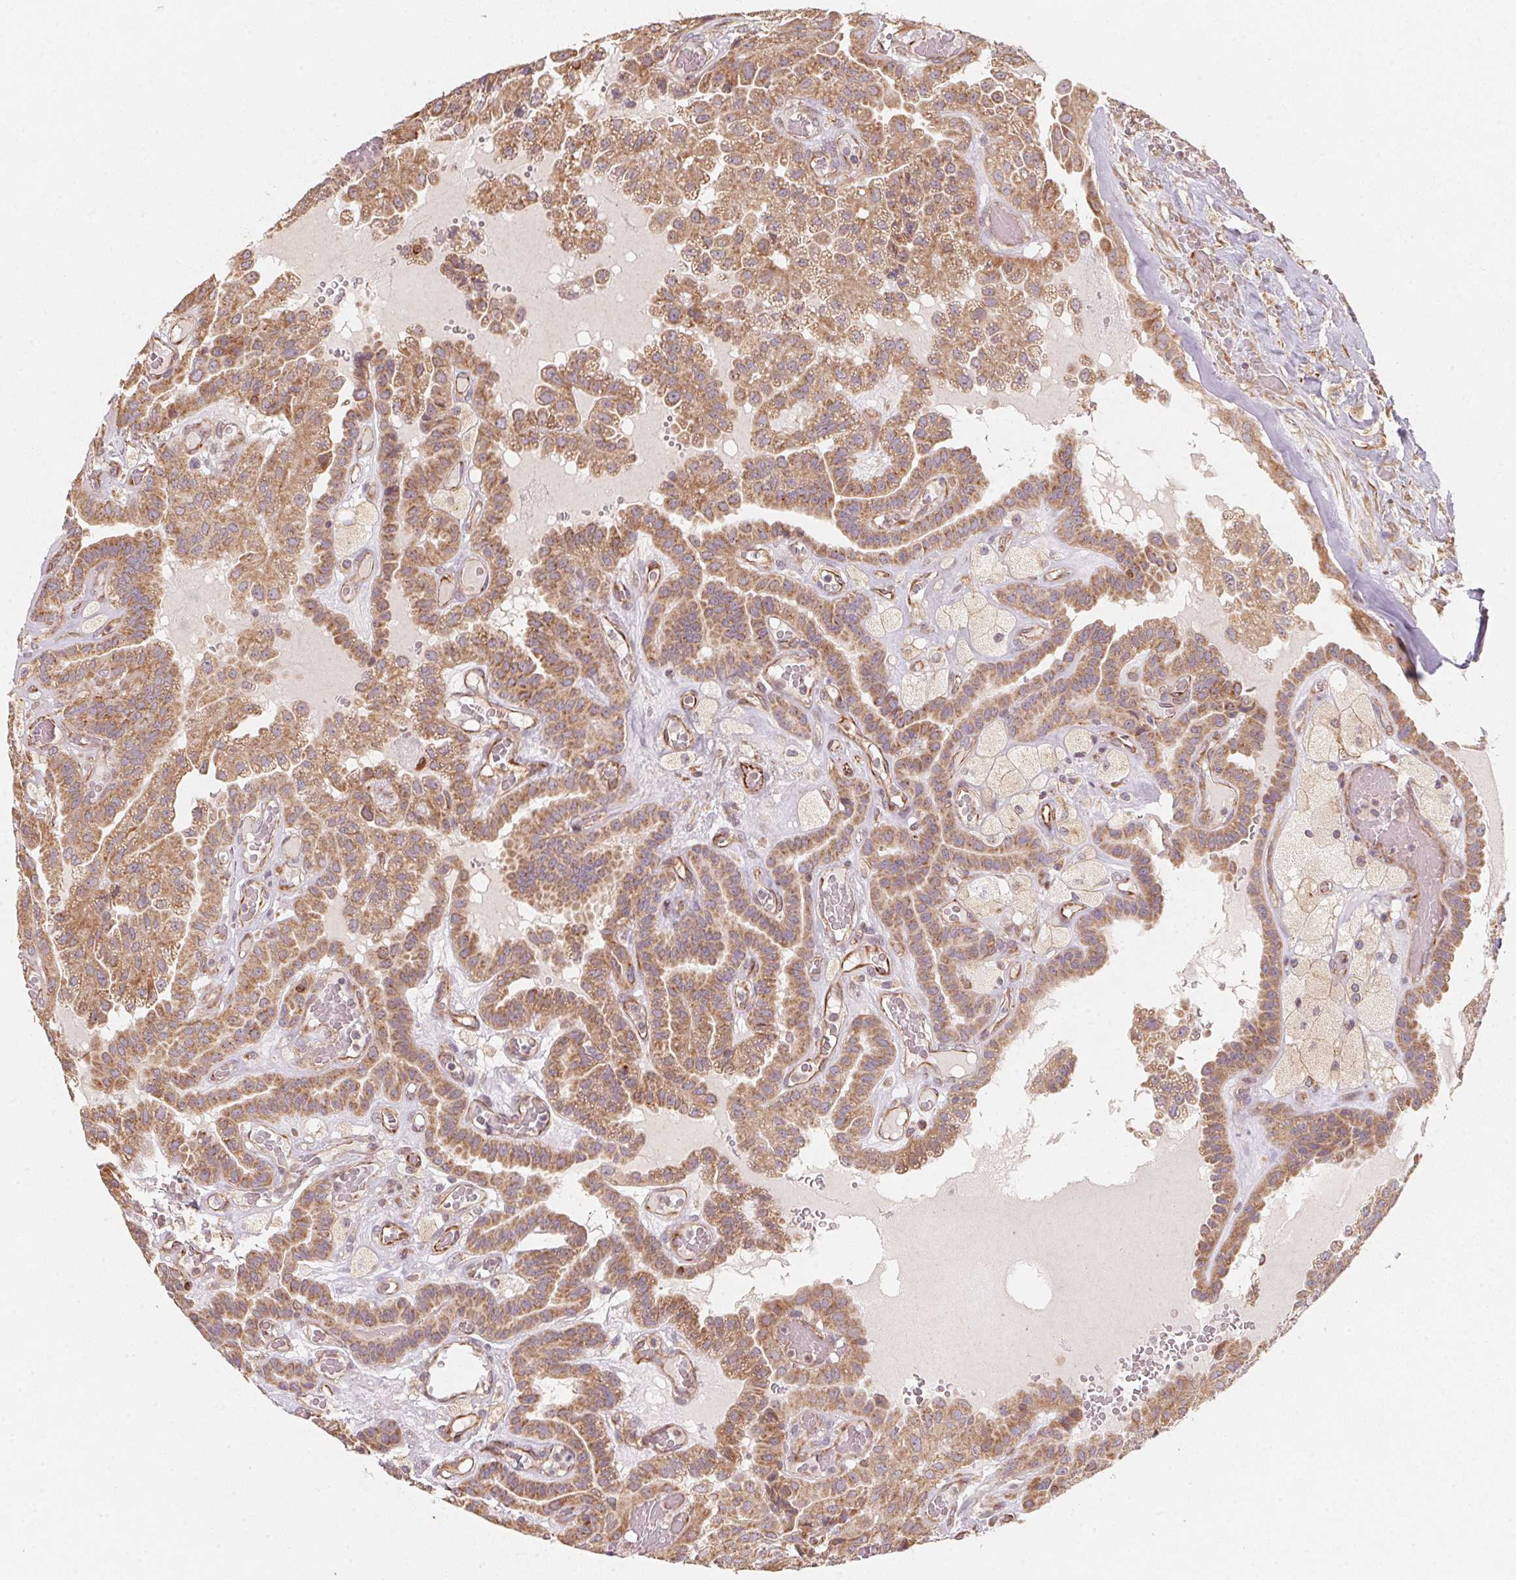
{"staining": {"intensity": "moderate", "quantity": ">75%", "location": "cytoplasmic/membranous"}, "tissue": "thyroid cancer", "cell_type": "Tumor cells", "image_type": "cancer", "snomed": [{"axis": "morphology", "description": "Papillary adenocarcinoma, NOS"}, {"axis": "morphology", "description": "Papillary adenoma metastatic"}, {"axis": "topography", "description": "Thyroid gland"}], "caption": "Protein expression analysis of thyroid papillary adenocarcinoma displays moderate cytoplasmic/membranous expression in approximately >75% of tumor cells.", "gene": "TSPAN12", "patient": {"sex": "male", "age": 87}}